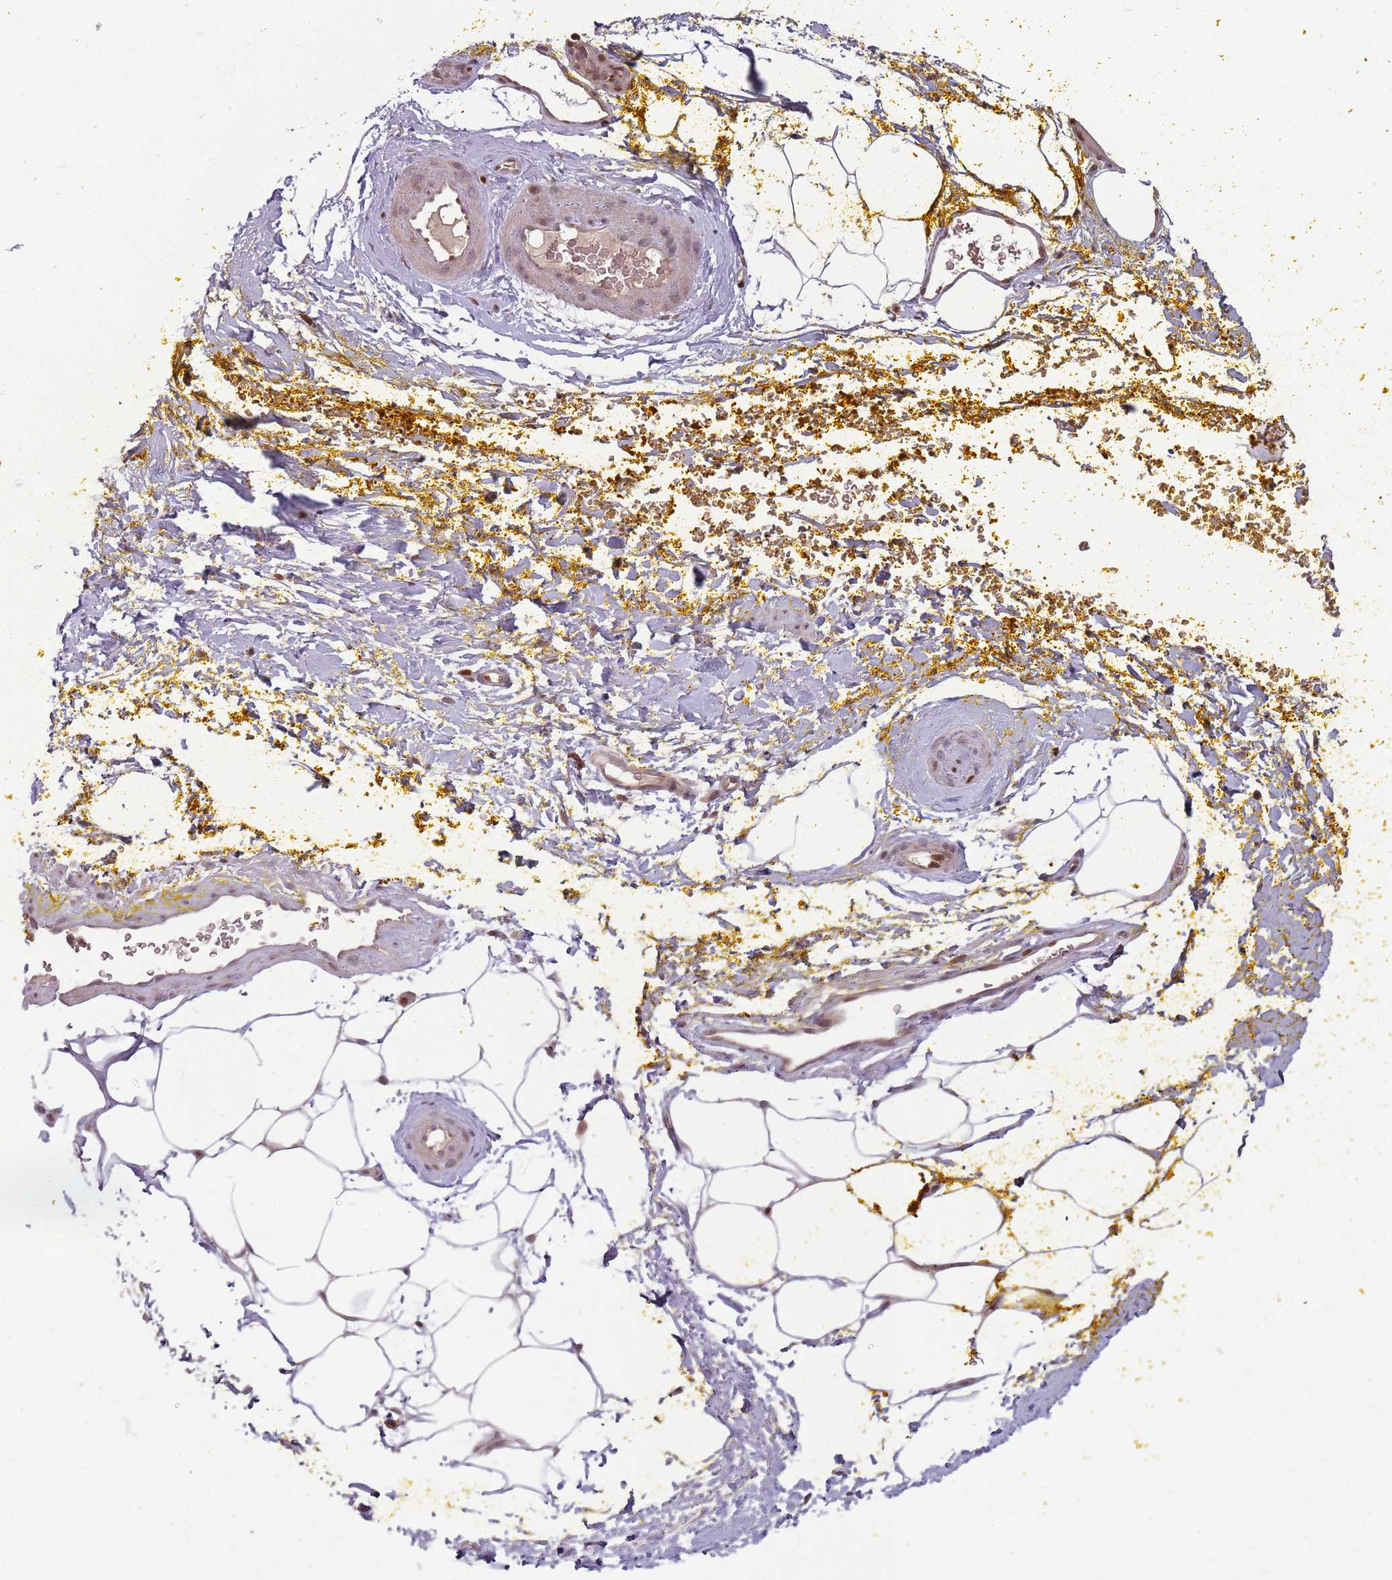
{"staining": {"intensity": "weak", "quantity": ">75%", "location": "cytoplasmic/membranous,nuclear"}, "tissue": "adipose tissue", "cell_type": "Adipocytes", "image_type": "normal", "snomed": [{"axis": "morphology", "description": "Normal tissue, NOS"}, {"axis": "morphology", "description": "Adenocarcinoma, Low grade"}, {"axis": "topography", "description": "Prostate"}, {"axis": "topography", "description": "Peripheral nerve tissue"}], "caption": "DAB immunohistochemical staining of unremarkable adipose tissue shows weak cytoplasmic/membranous,nuclear protein staining in about >75% of adipocytes.", "gene": "ADGRG1", "patient": {"sex": "male", "age": 63}}